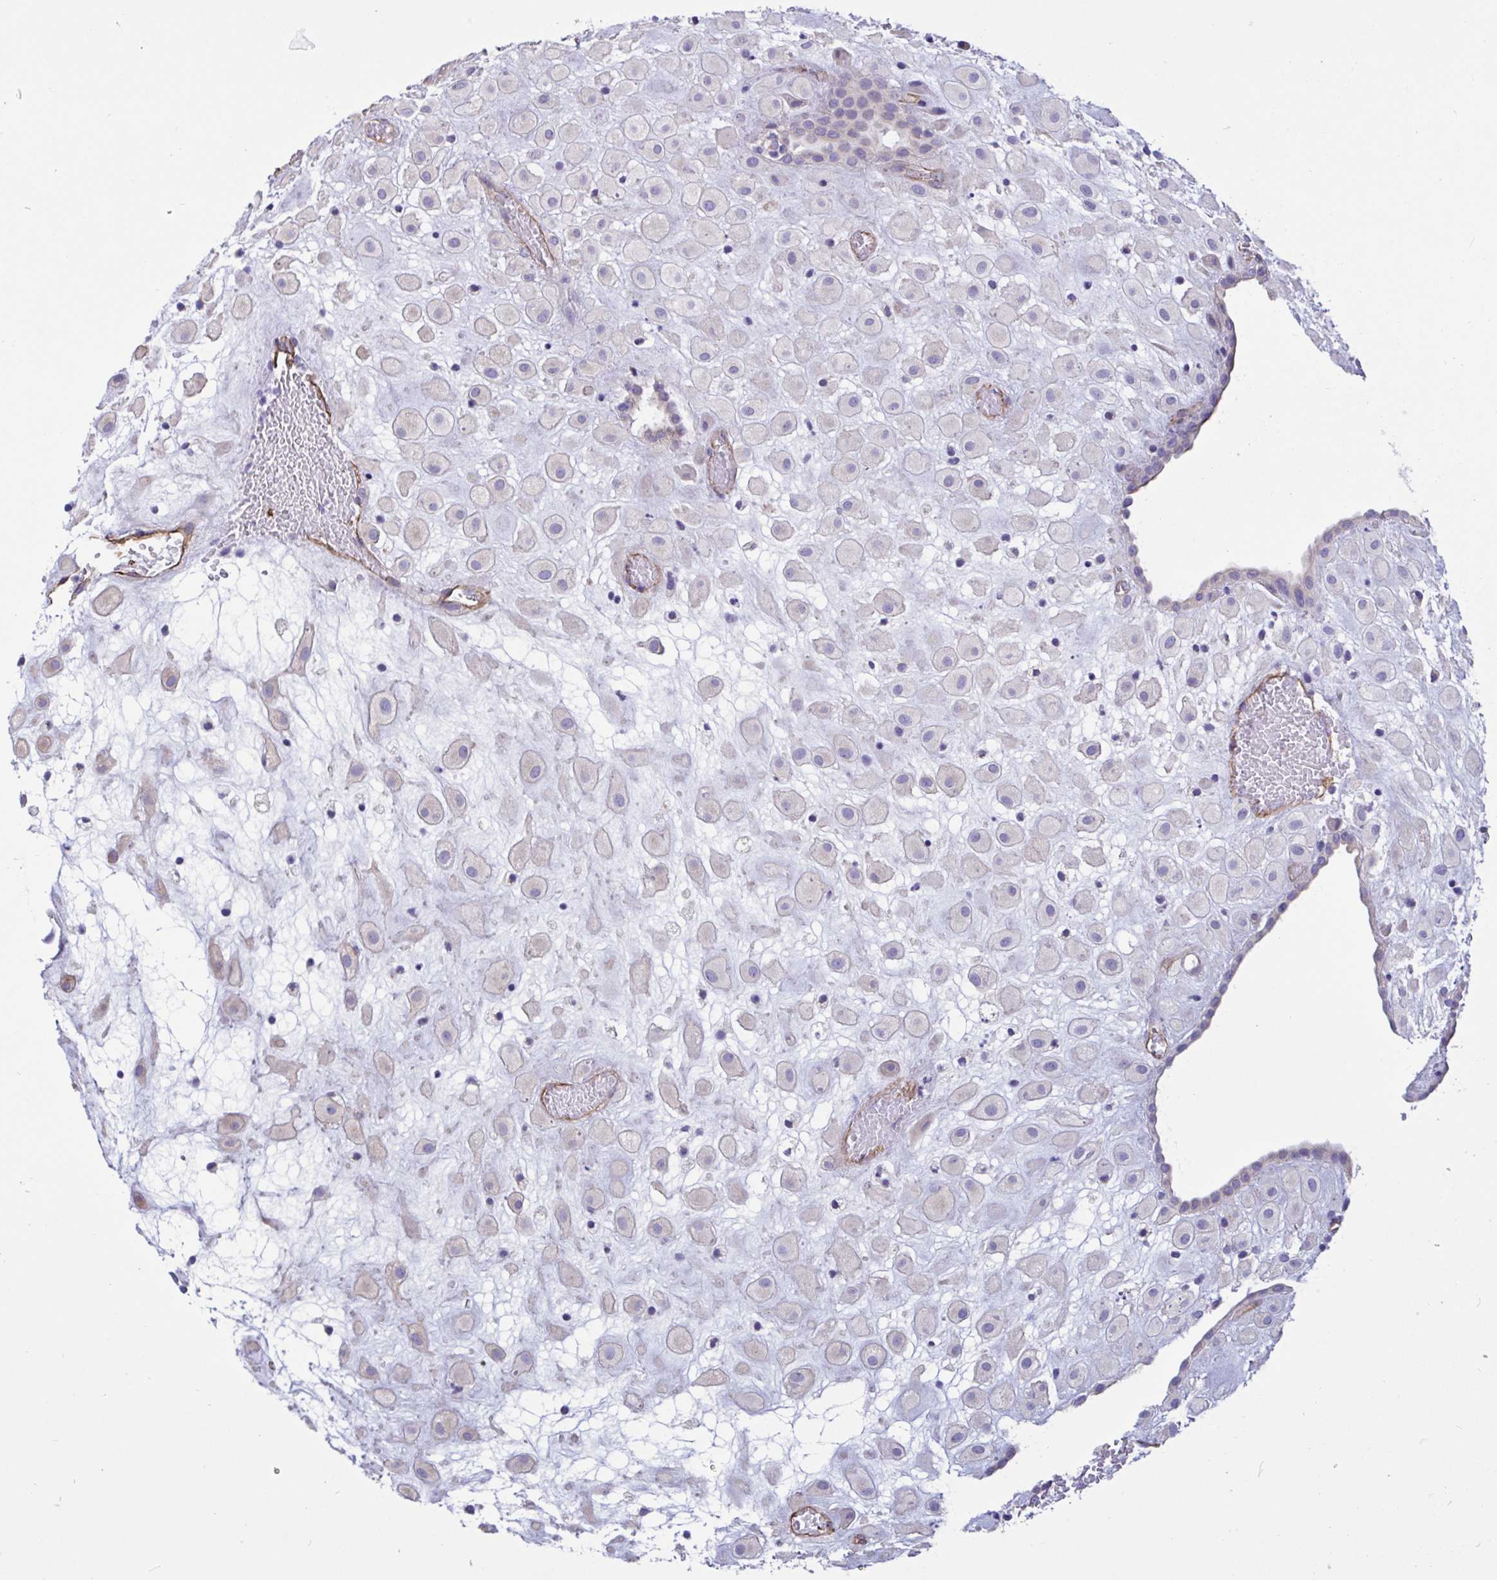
{"staining": {"intensity": "negative", "quantity": "none", "location": "none"}, "tissue": "placenta", "cell_type": "Decidual cells", "image_type": "normal", "snomed": [{"axis": "morphology", "description": "Normal tissue, NOS"}, {"axis": "topography", "description": "Placenta"}], "caption": "The IHC histopathology image has no significant expression in decidual cells of placenta.", "gene": "RPL22L1", "patient": {"sex": "female", "age": 24}}